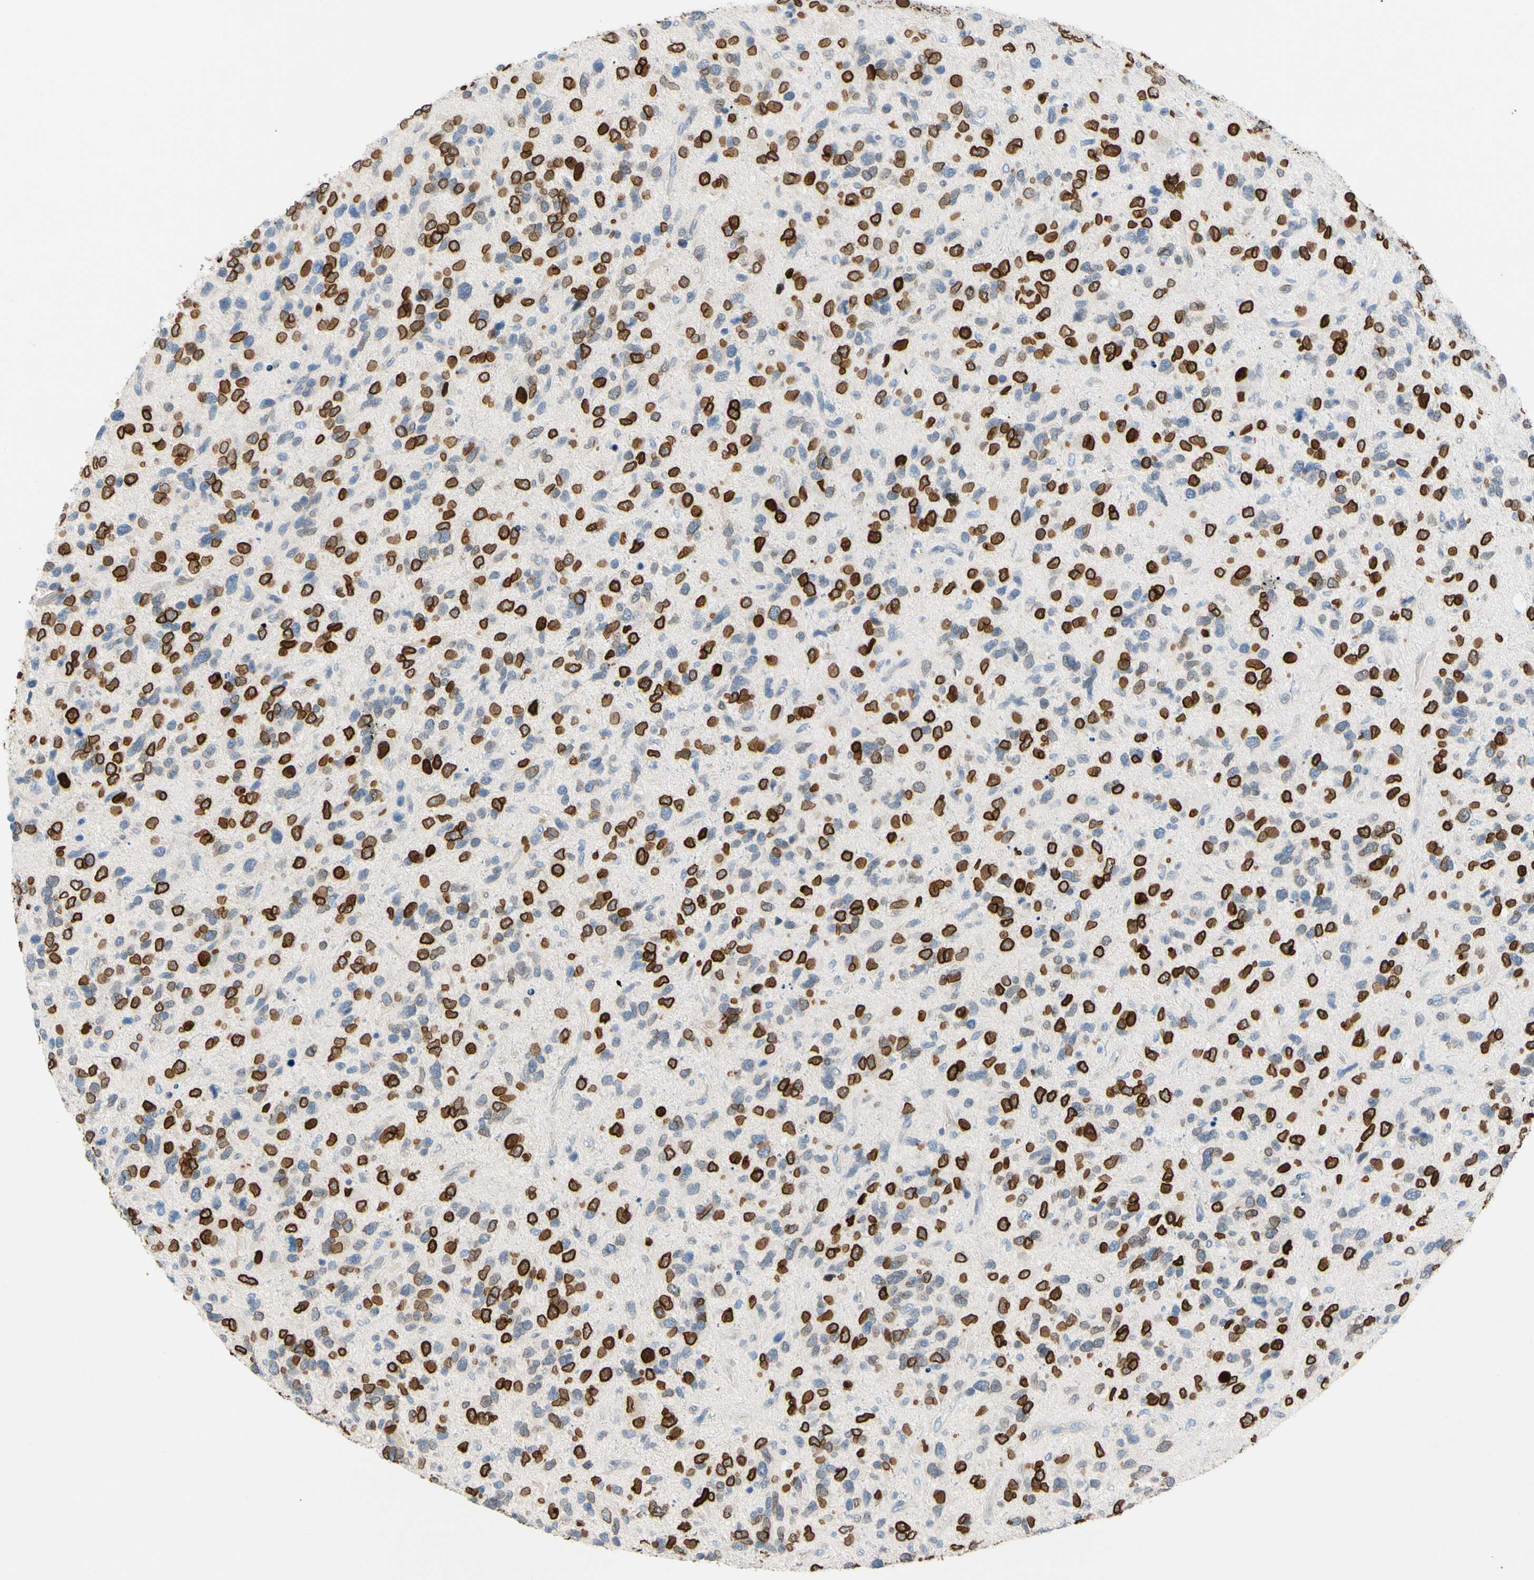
{"staining": {"intensity": "strong", "quantity": ">75%", "location": "cytoplasmic/membranous,nuclear"}, "tissue": "glioma", "cell_type": "Tumor cells", "image_type": "cancer", "snomed": [{"axis": "morphology", "description": "Glioma, malignant, High grade"}, {"axis": "topography", "description": "Brain"}], "caption": "Malignant high-grade glioma tissue reveals strong cytoplasmic/membranous and nuclear expression in about >75% of tumor cells, visualized by immunohistochemistry. (brown staining indicates protein expression, while blue staining denotes nuclei).", "gene": "ZNF132", "patient": {"sex": "female", "age": 58}}